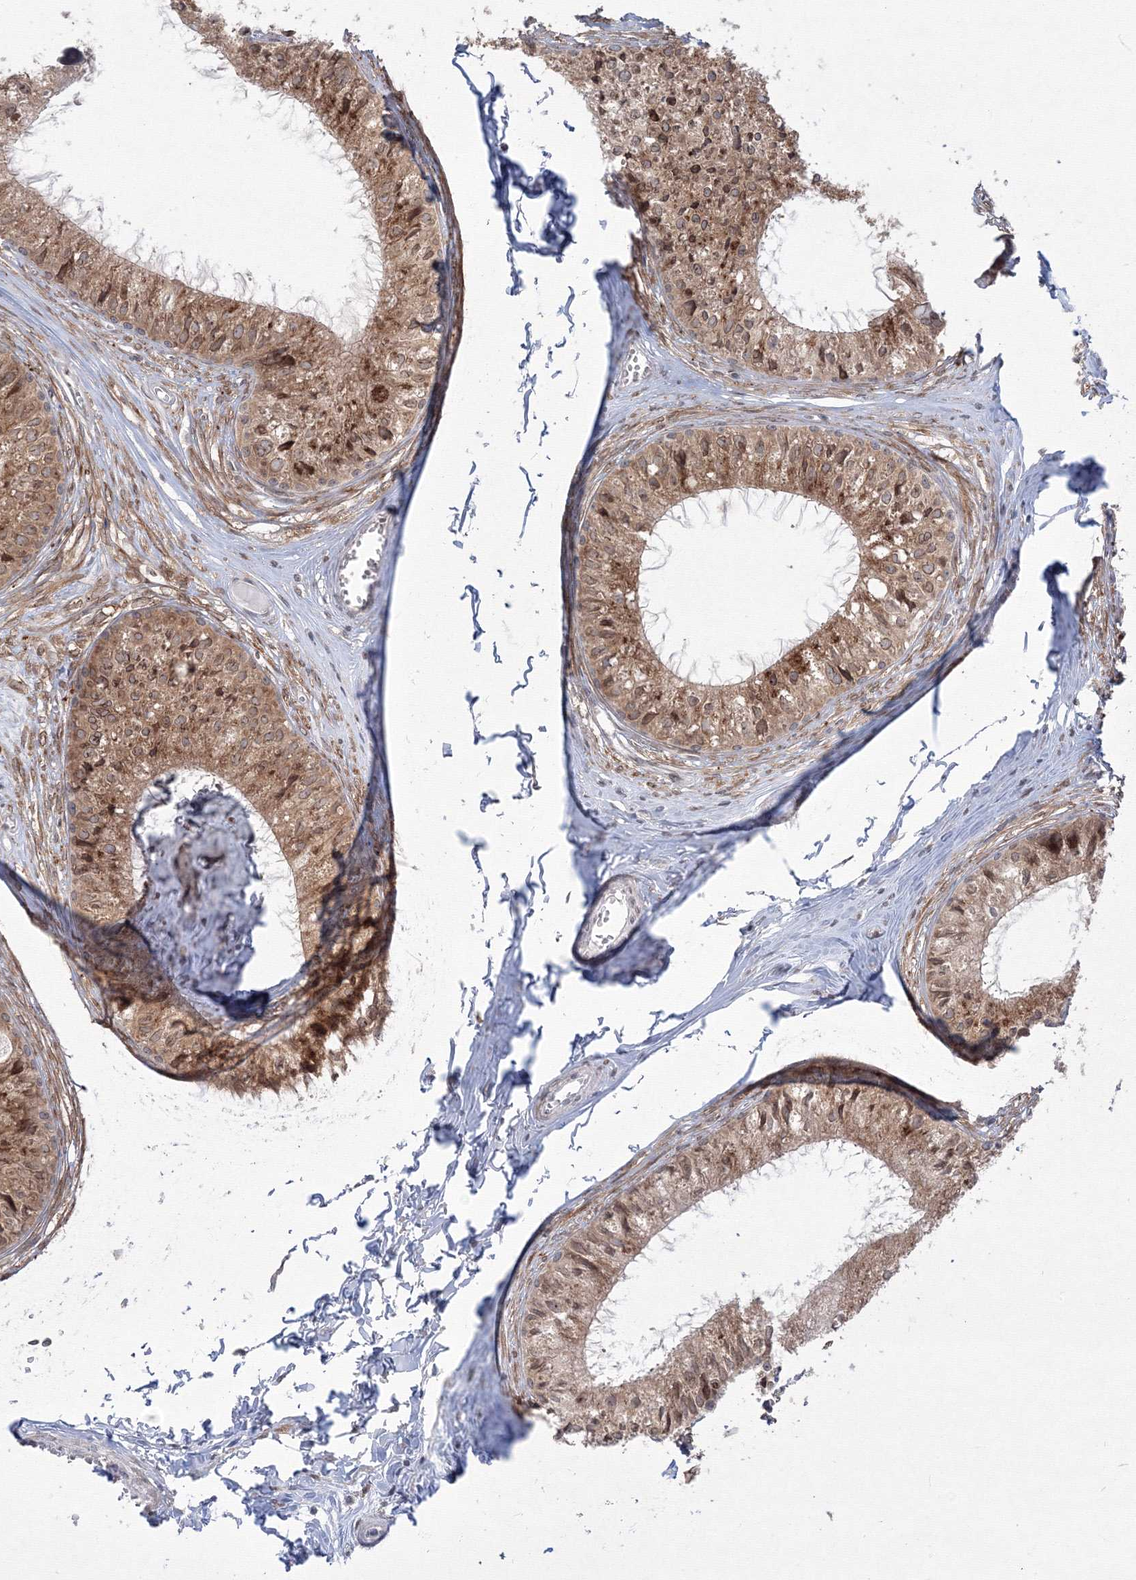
{"staining": {"intensity": "moderate", "quantity": ">75%", "location": "cytoplasmic/membranous,nuclear"}, "tissue": "epididymis", "cell_type": "Glandular cells", "image_type": "normal", "snomed": [{"axis": "morphology", "description": "Normal tissue, NOS"}, {"axis": "topography", "description": "Epididymis"}], "caption": "Approximately >75% of glandular cells in normal epididymis display moderate cytoplasmic/membranous,nuclear protein staining as visualized by brown immunohistochemical staining.", "gene": "DNAJB2", "patient": {"sex": "male", "age": 36}}